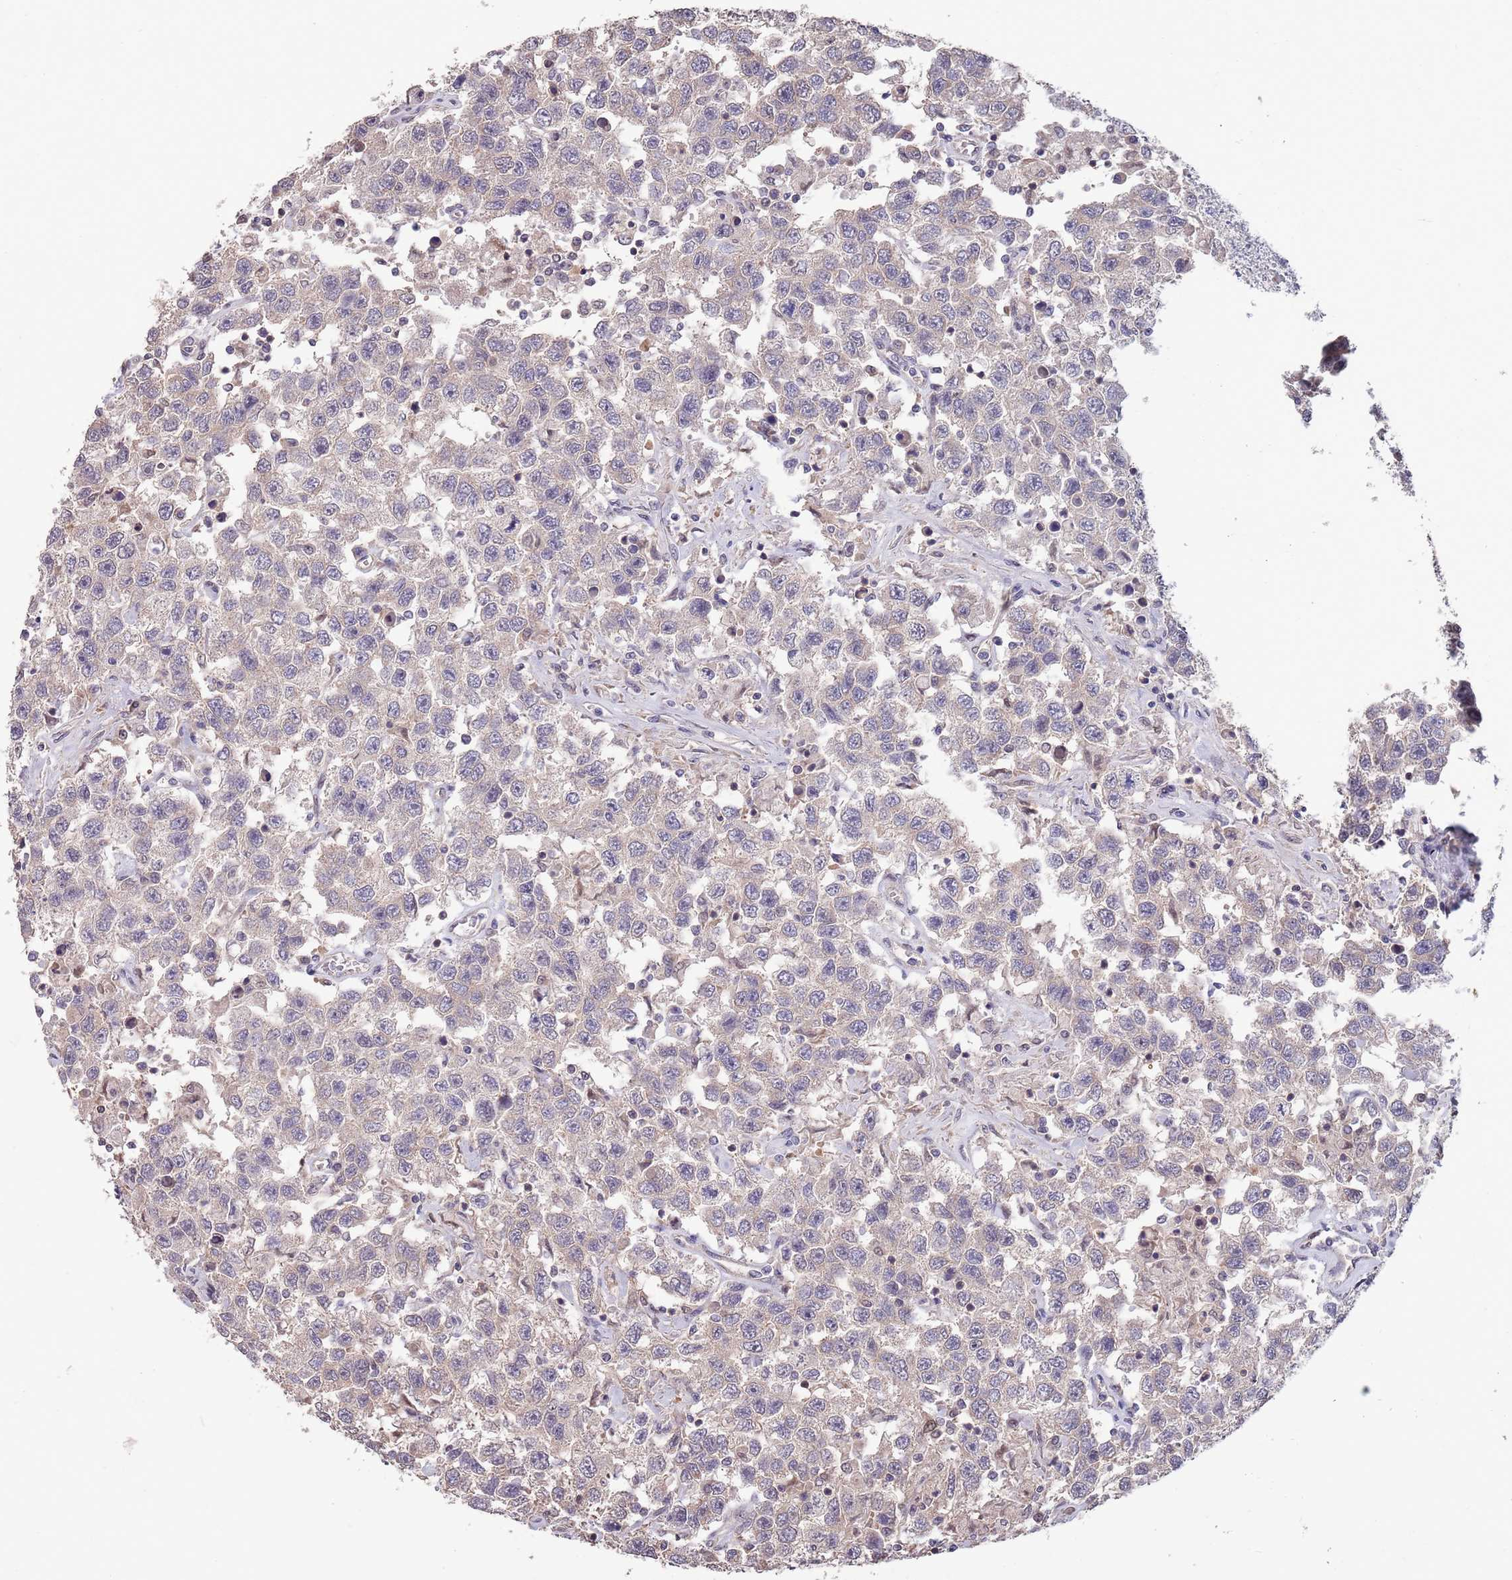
{"staining": {"intensity": "weak", "quantity": "<25%", "location": "cytoplasmic/membranous"}, "tissue": "testis cancer", "cell_type": "Tumor cells", "image_type": "cancer", "snomed": [{"axis": "morphology", "description": "Seminoma, NOS"}, {"axis": "topography", "description": "Testis"}], "caption": "The photomicrograph reveals no staining of tumor cells in testis cancer (seminoma).", "gene": "MARVELD2", "patient": {"sex": "male", "age": 41}}